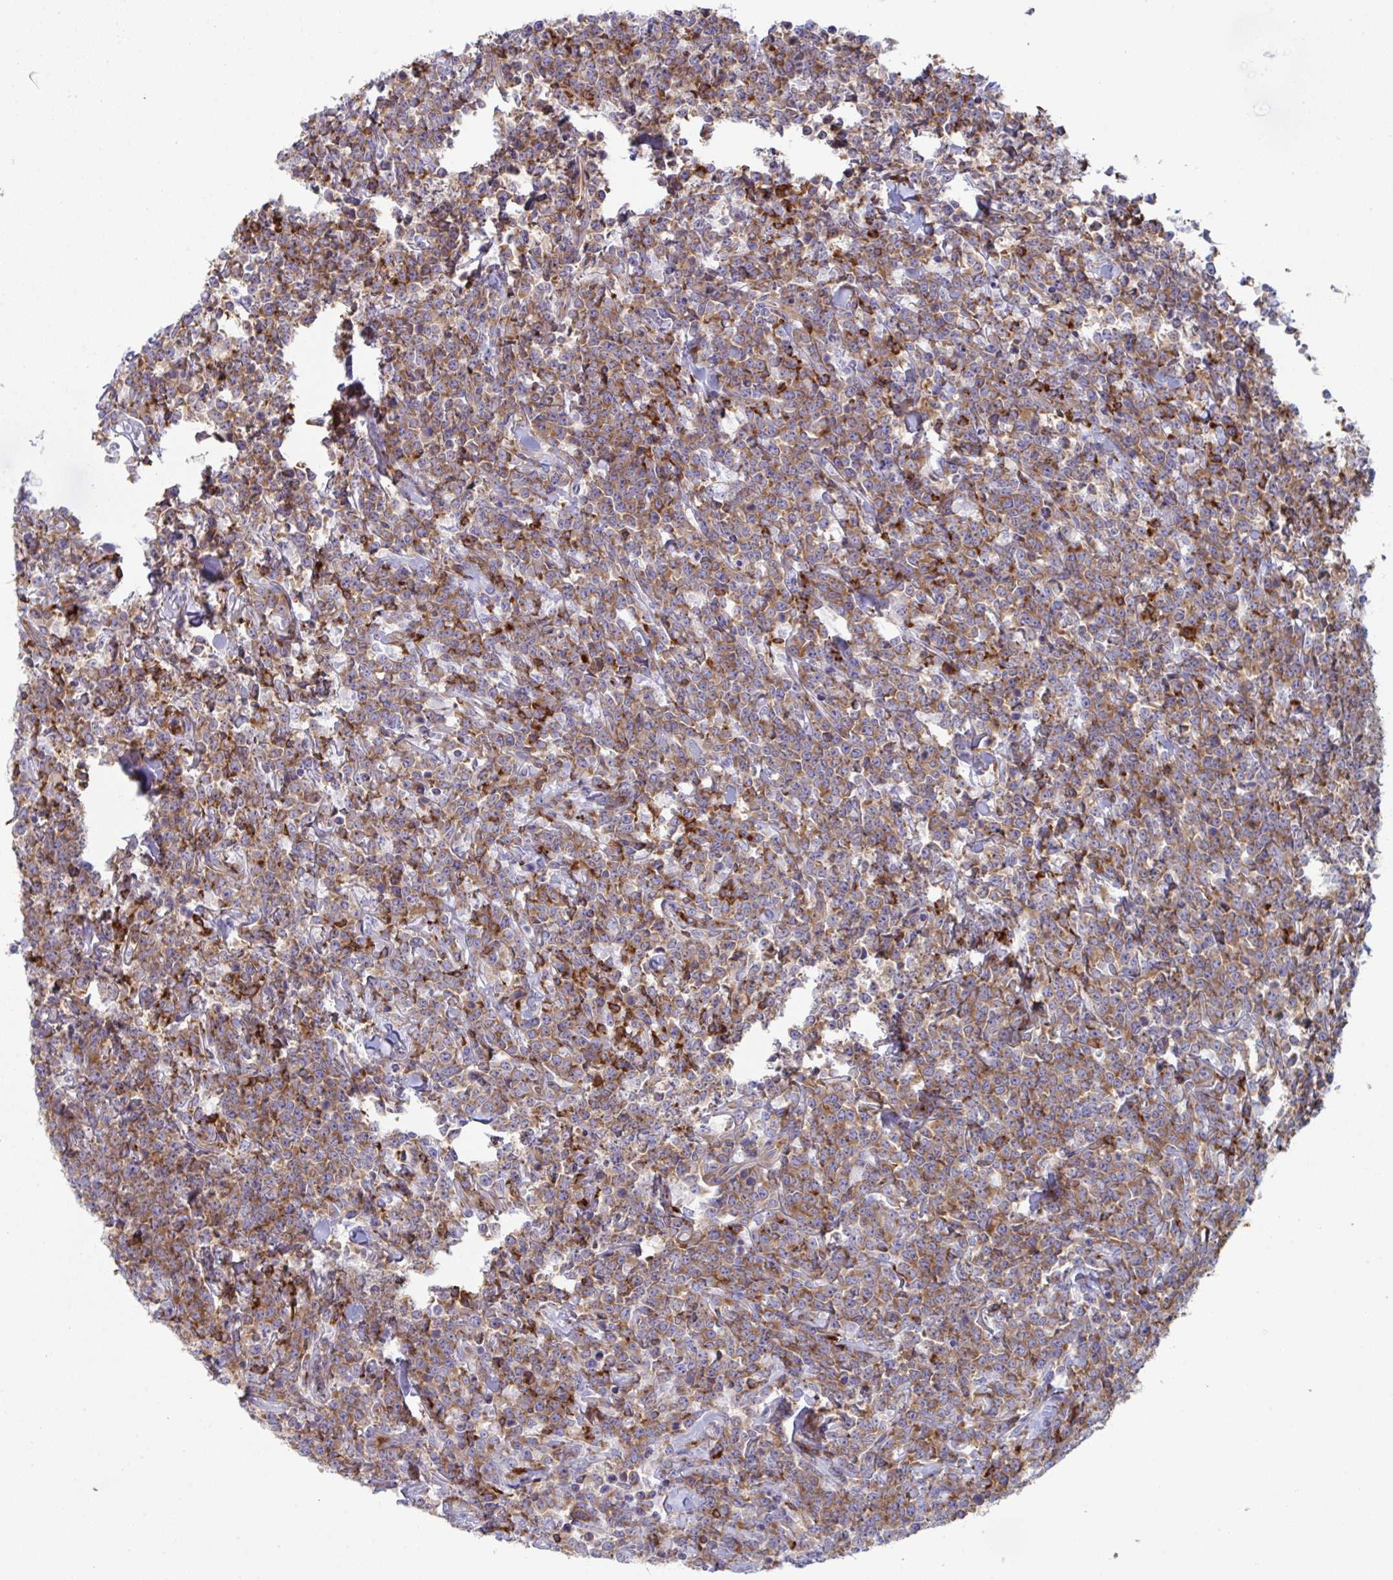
{"staining": {"intensity": "moderate", "quantity": ">75%", "location": "cytoplasmic/membranous"}, "tissue": "lymphoma", "cell_type": "Tumor cells", "image_type": "cancer", "snomed": [{"axis": "morphology", "description": "Malignant lymphoma, non-Hodgkin's type, High grade"}, {"axis": "topography", "description": "Small intestine"}], "caption": "Immunohistochemical staining of lymphoma reveals medium levels of moderate cytoplasmic/membranous staining in about >75% of tumor cells.", "gene": "WNK1", "patient": {"sex": "female", "age": 56}}